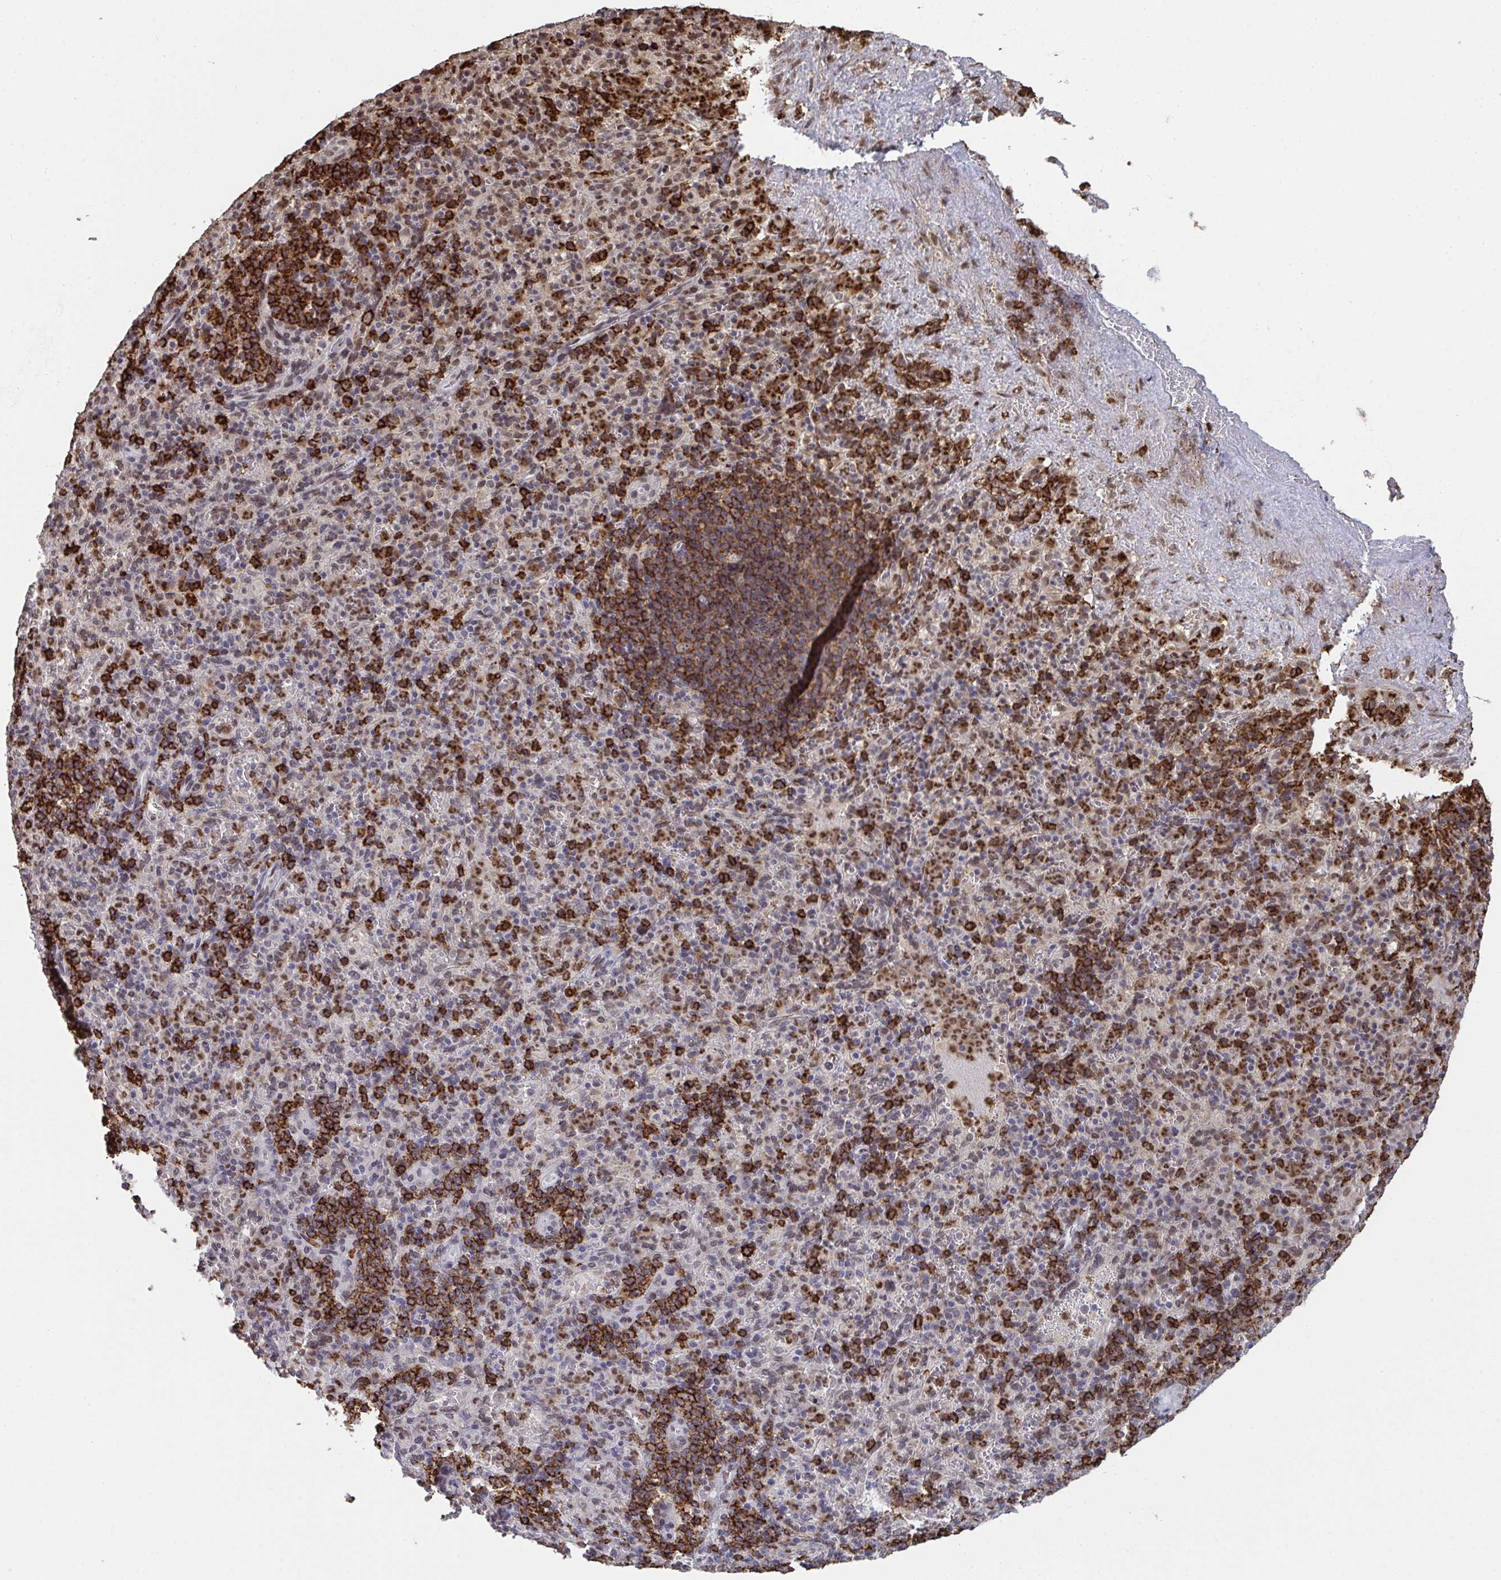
{"staining": {"intensity": "strong", "quantity": "25%-75%", "location": "cytoplasmic/membranous"}, "tissue": "spleen", "cell_type": "Cells in red pulp", "image_type": "normal", "snomed": [{"axis": "morphology", "description": "Normal tissue, NOS"}, {"axis": "topography", "description": "Spleen"}], "caption": "IHC (DAB) staining of benign human spleen reveals strong cytoplasmic/membranous protein positivity in about 25%-75% of cells in red pulp. (DAB (3,3'-diaminobenzidine) IHC with brightfield microscopy, high magnification).", "gene": "UXT", "patient": {"sex": "female", "age": 74}}